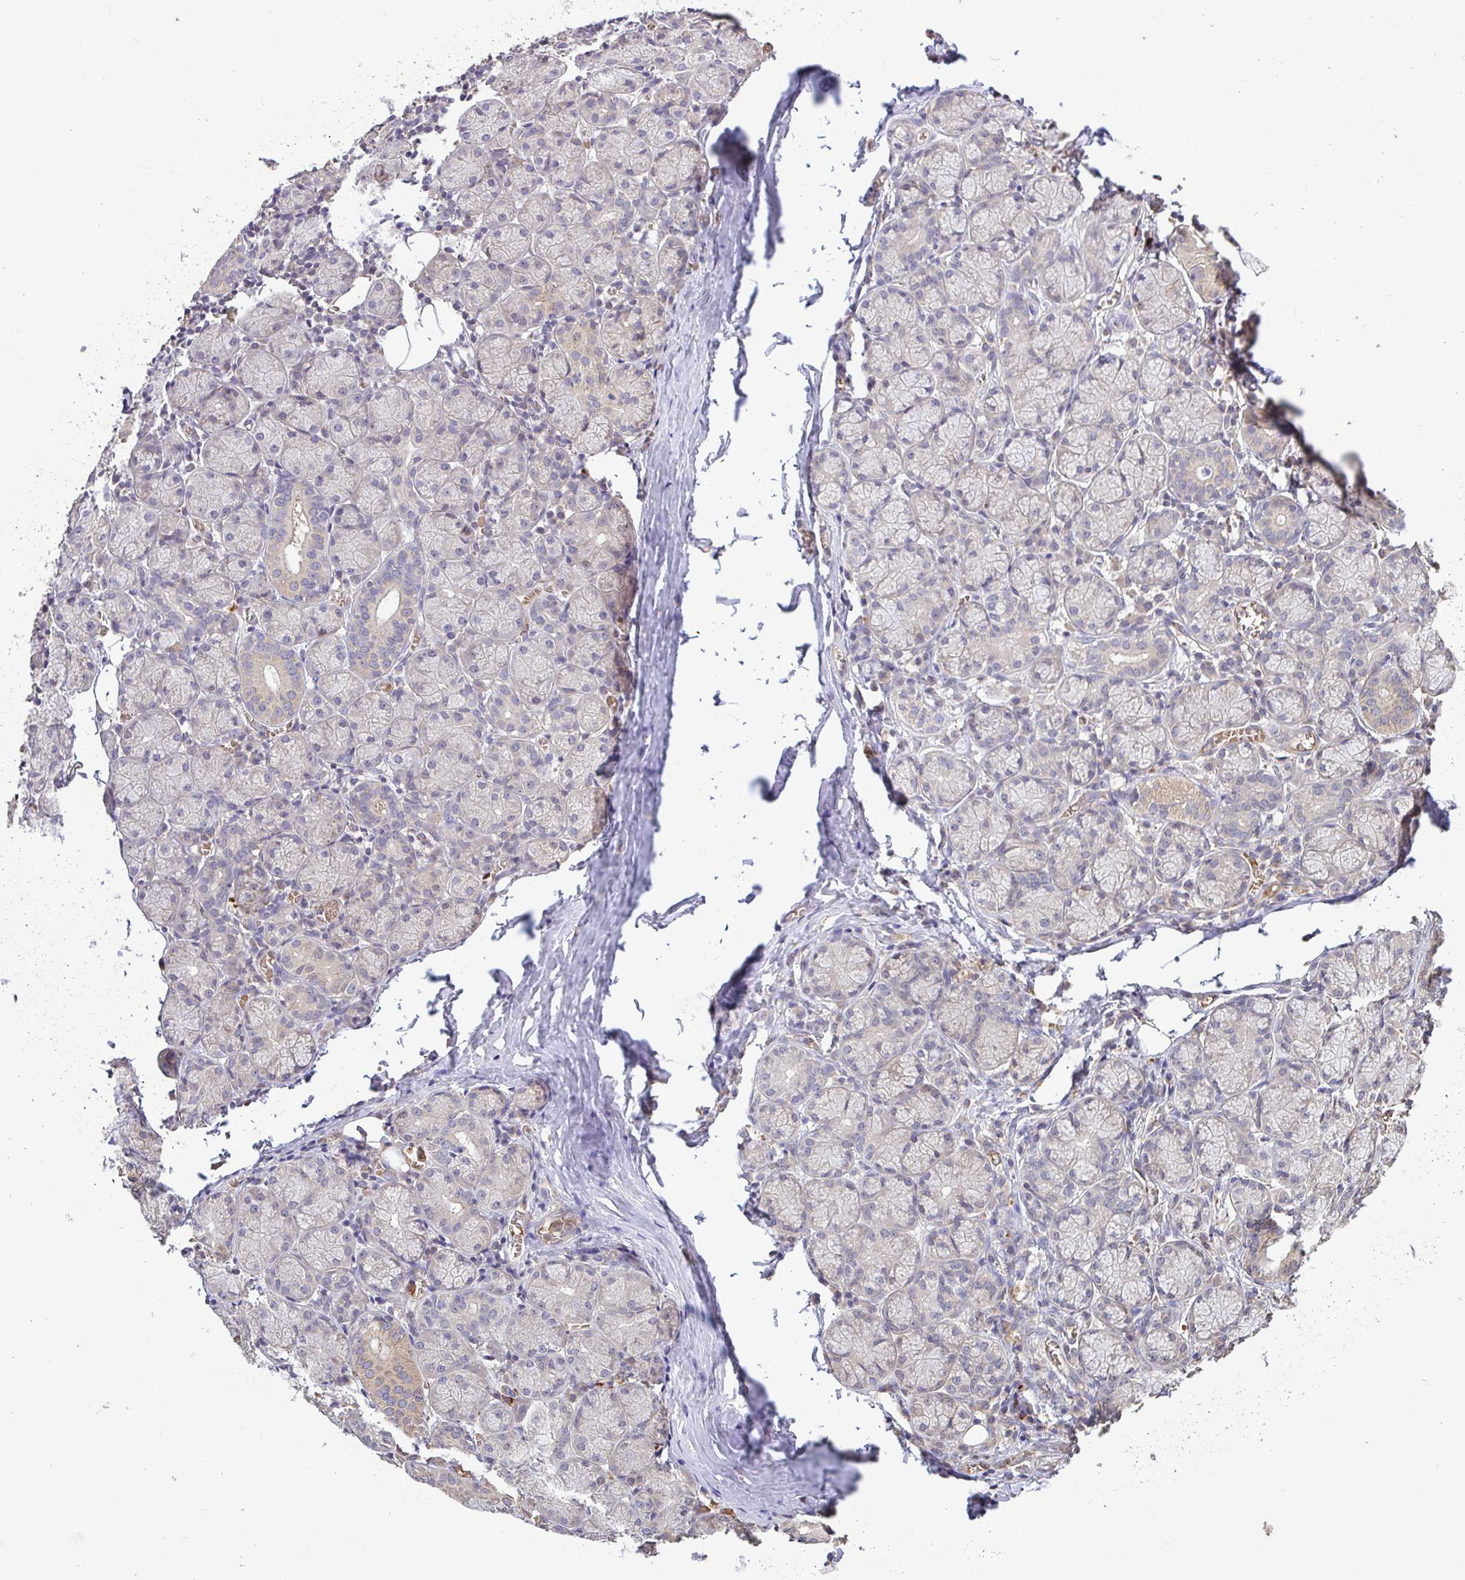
{"staining": {"intensity": "weak", "quantity": "25%-75%", "location": "cytoplasmic/membranous"}, "tissue": "salivary gland", "cell_type": "Glandular cells", "image_type": "normal", "snomed": [{"axis": "morphology", "description": "Normal tissue, NOS"}, {"axis": "topography", "description": "Salivary gland"}], "caption": "IHC staining of benign salivary gland, which reveals low levels of weak cytoplasmic/membranous expression in approximately 25%-75% of glandular cells indicating weak cytoplasmic/membranous protein expression. The staining was performed using DAB (3,3'-diaminobenzidine) (brown) for protein detection and nuclei were counterstained in hematoxylin (blue).", "gene": "C1QTNF9B", "patient": {"sex": "female", "age": 24}}